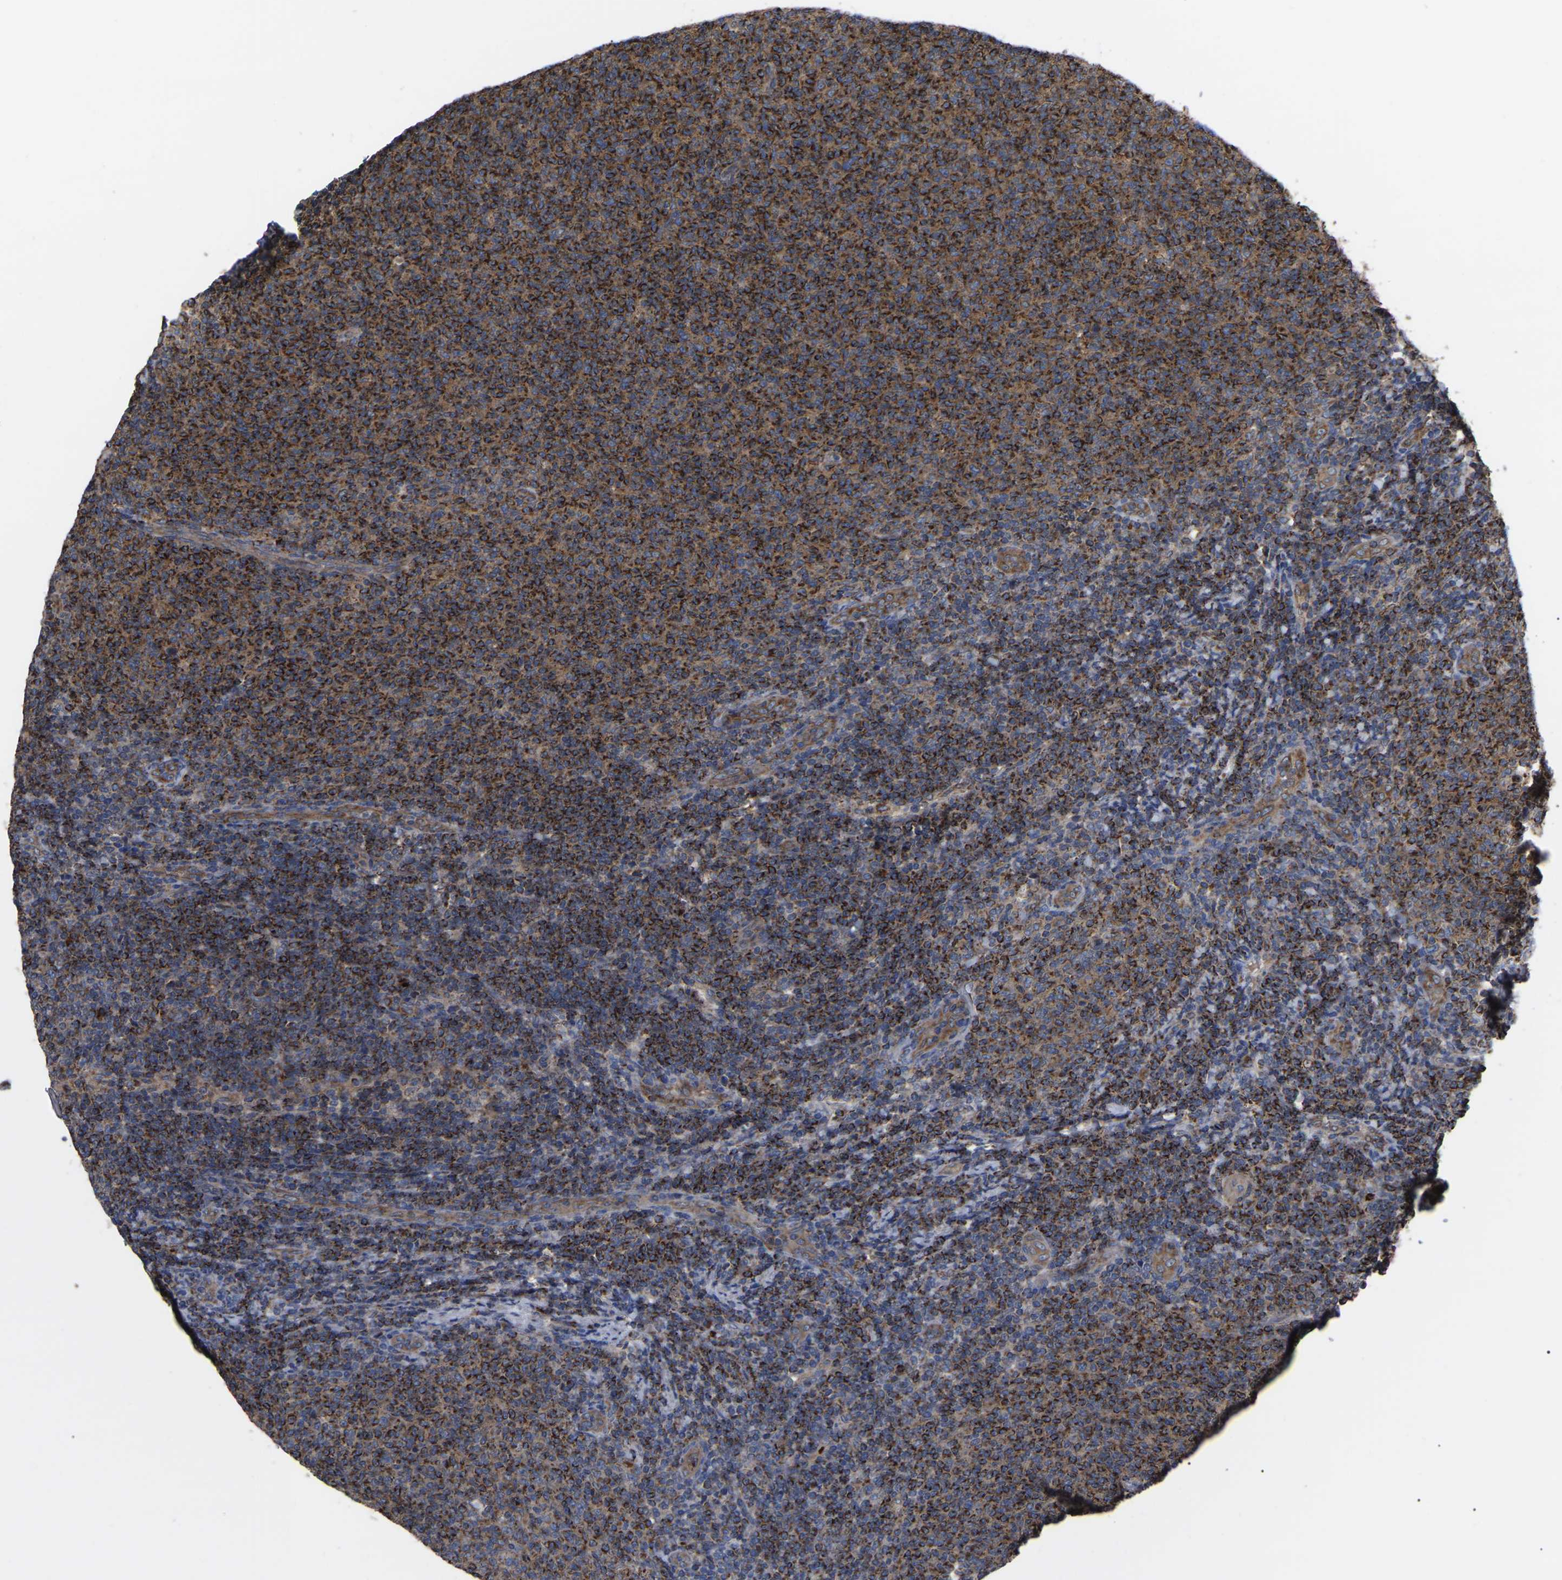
{"staining": {"intensity": "strong", "quantity": ">75%", "location": "cytoplasmic/membranous"}, "tissue": "lymphoma", "cell_type": "Tumor cells", "image_type": "cancer", "snomed": [{"axis": "morphology", "description": "Malignant lymphoma, non-Hodgkin's type, Low grade"}, {"axis": "topography", "description": "Lymph node"}], "caption": "The photomicrograph exhibits staining of malignant lymphoma, non-Hodgkin's type (low-grade), revealing strong cytoplasmic/membranous protein expression (brown color) within tumor cells.", "gene": "GCC1", "patient": {"sex": "male", "age": 66}}